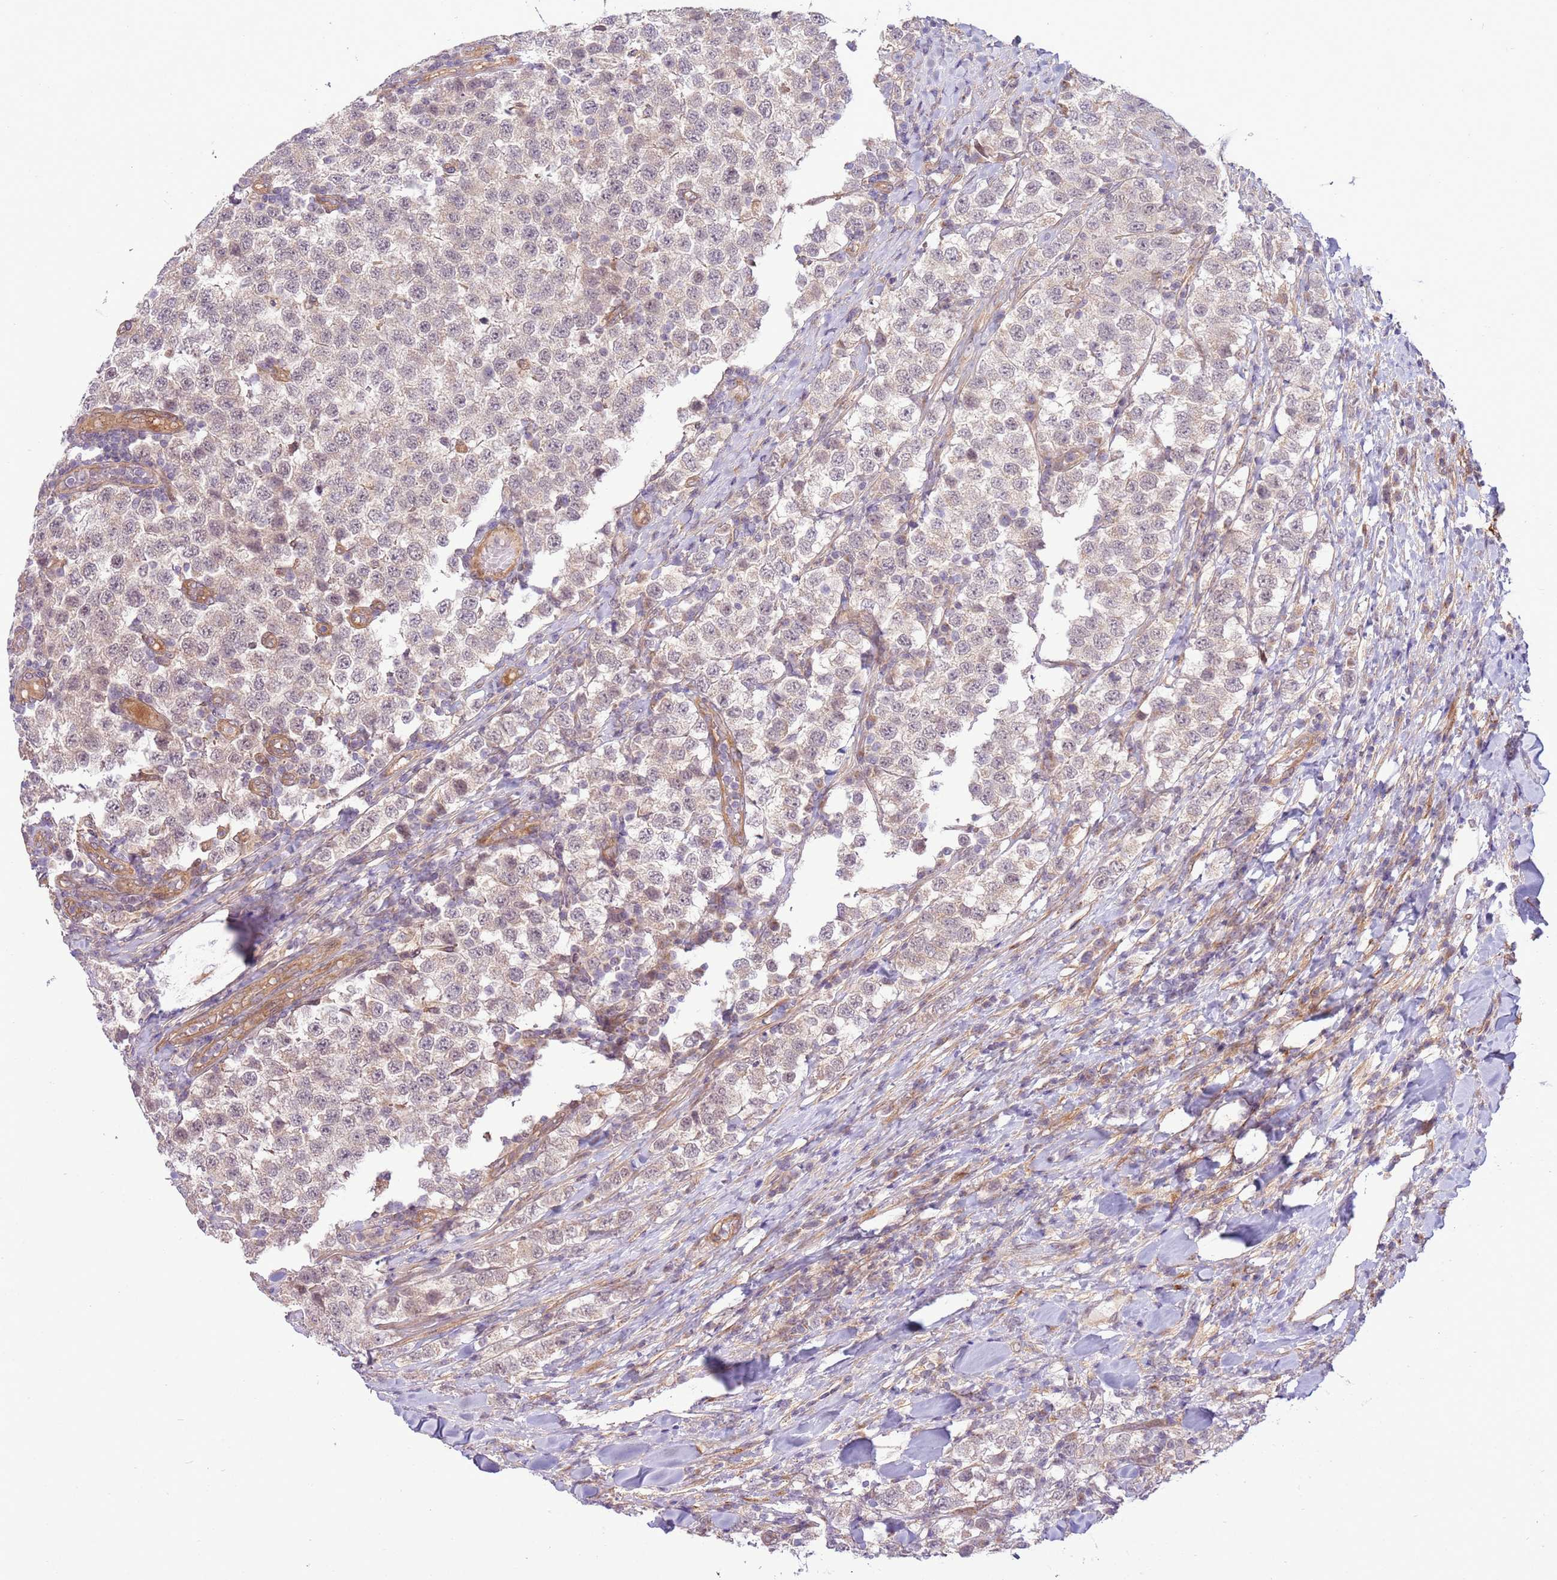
{"staining": {"intensity": "negative", "quantity": "none", "location": "none"}, "tissue": "testis cancer", "cell_type": "Tumor cells", "image_type": "cancer", "snomed": [{"axis": "morphology", "description": "Seminoma, NOS"}, {"axis": "topography", "description": "Testis"}], "caption": "There is no significant staining in tumor cells of testis seminoma.", "gene": "SCARA3", "patient": {"sex": "male", "age": 34}}